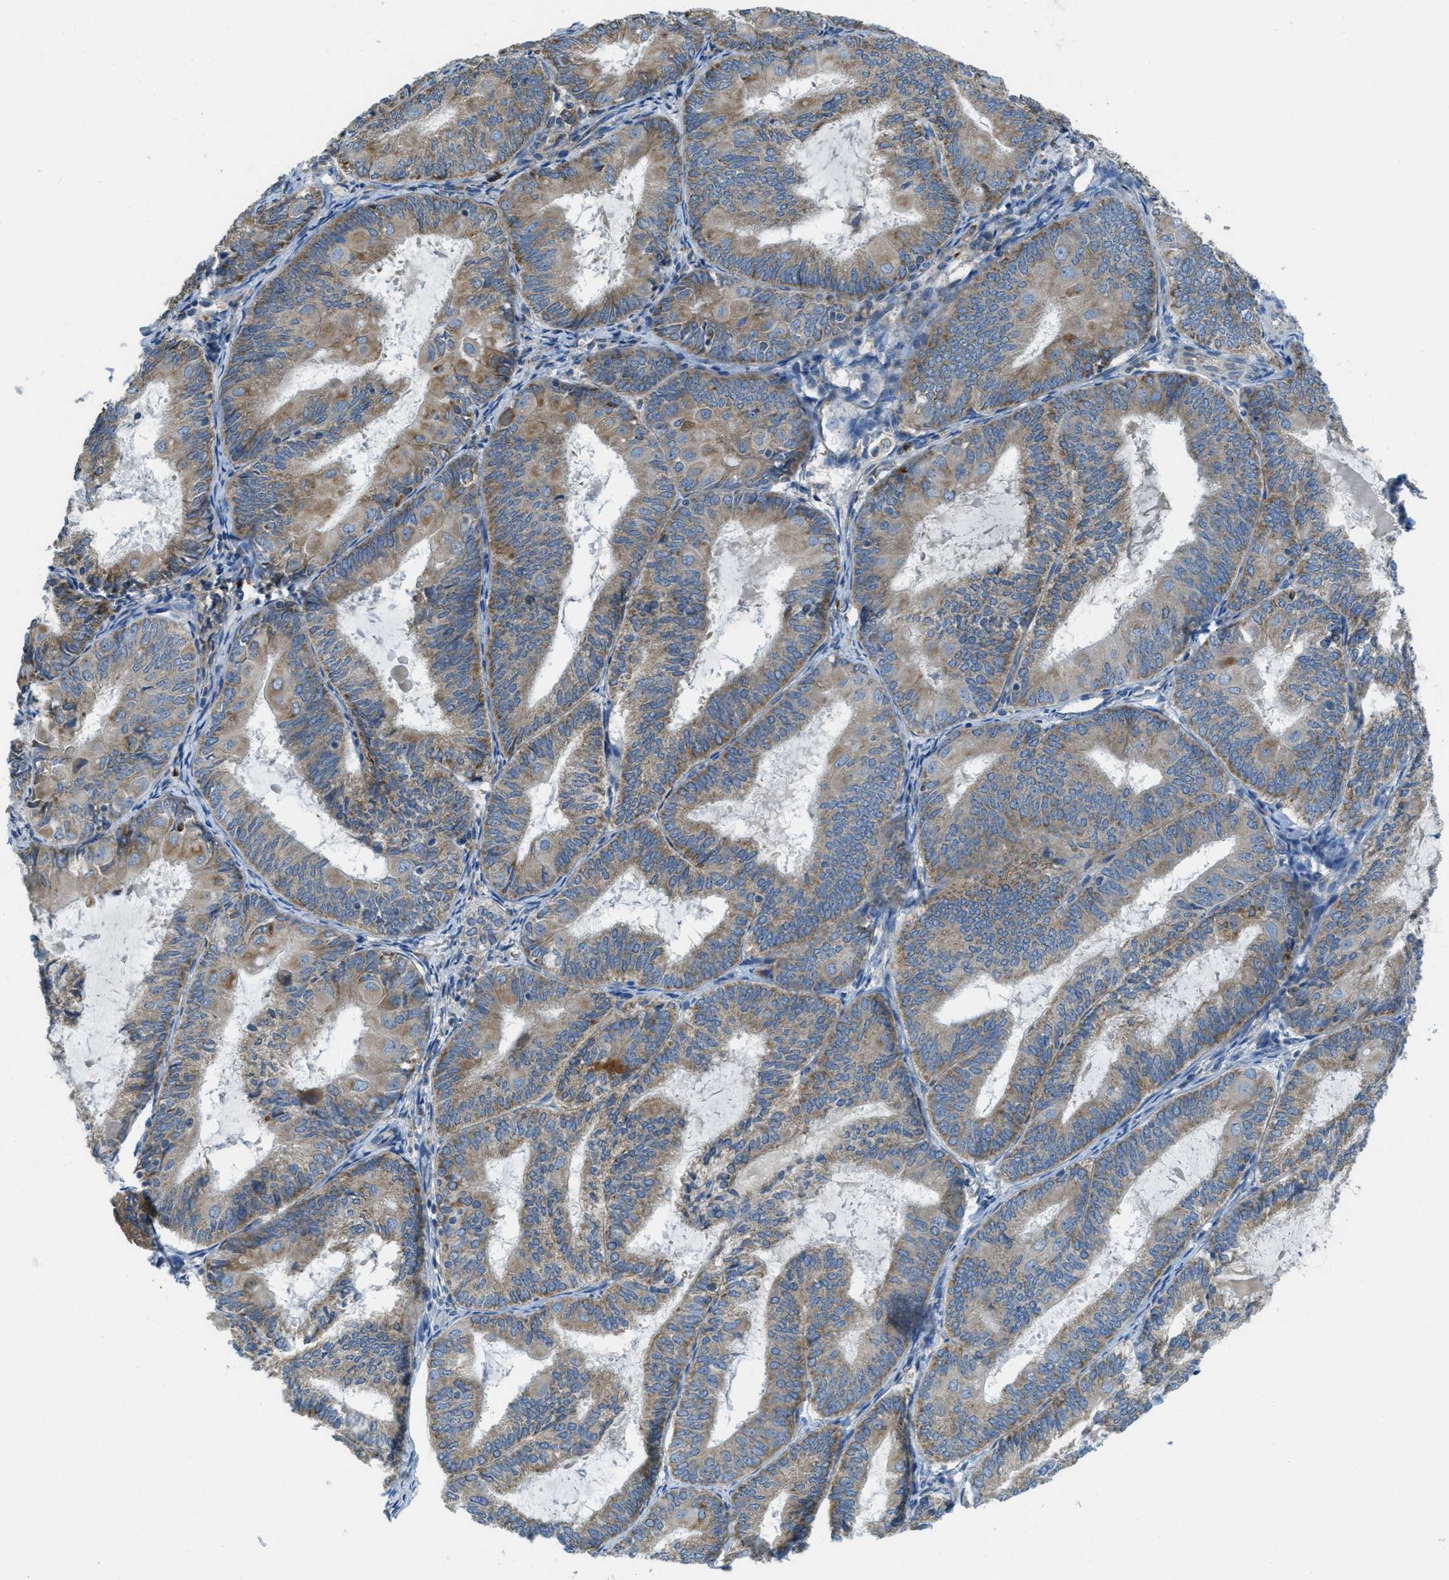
{"staining": {"intensity": "moderate", "quantity": "25%-75%", "location": "cytoplasmic/membranous"}, "tissue": "endometrial cancer", "cell_type": "Tumor cells", "image_type": "cancer", "snomed": [{"axis": "morphology", "description": "Adenocarcinoma, NOS"}, {"axis": "topography", "description": "Endometrium"}], "caption": "Adenocarcinoma (endometrial) was stained to show a protein in brown. There is medium levels of moderate cytoplasmic/membranous expression in about 25%-75% of tumor cells. (Stains: DAB in brown, nuclei in blue, Microscopy: brightfield microscopy at high magnification).", "gene": "SSR1", "patient": {"sex": "female", "age": 81}}